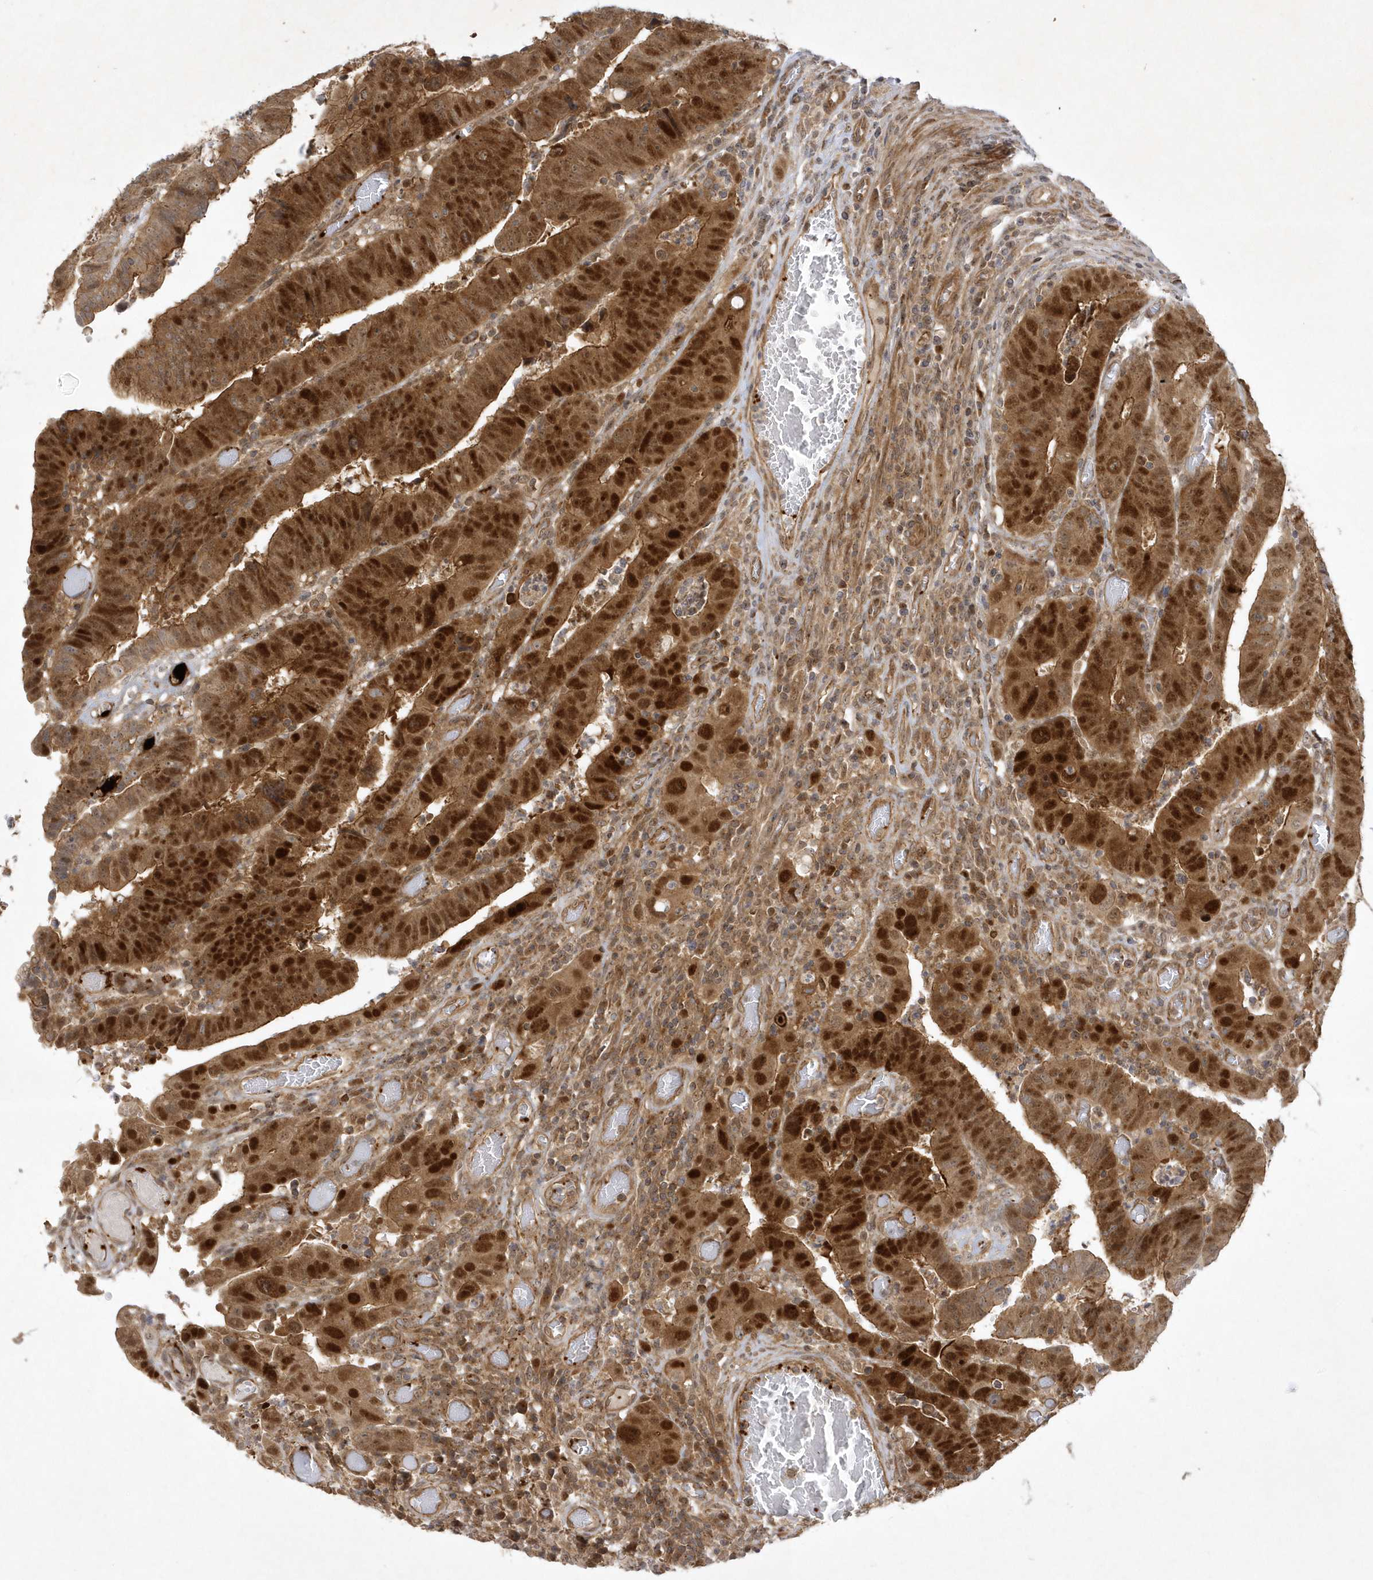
{"staining": {"intensity": "strong", "quantity": ">75%", "location": "cytoplasmic/membranous,nuclear"}, "tissue": "colorectal cancer", "cell_type": "Tumor cells", "image_type": "cancer", "snomed": [{"axis": "morphology", "description": "Normal tissue, NOS"}, {"axis": "morphology", "description": "Adenocarcinoma, NOS"}, {"axis": "topography", "description": "Rectum"}], "caption": "Protein expression analysis of human colorectal cancer (adenocarcinoma) reveals strong cytoplasmic/membranous and nuclear expression in approximately >75% of tumor cells.", "gene": "NAF1", "patient": {"sex": "female", "age": 65}}